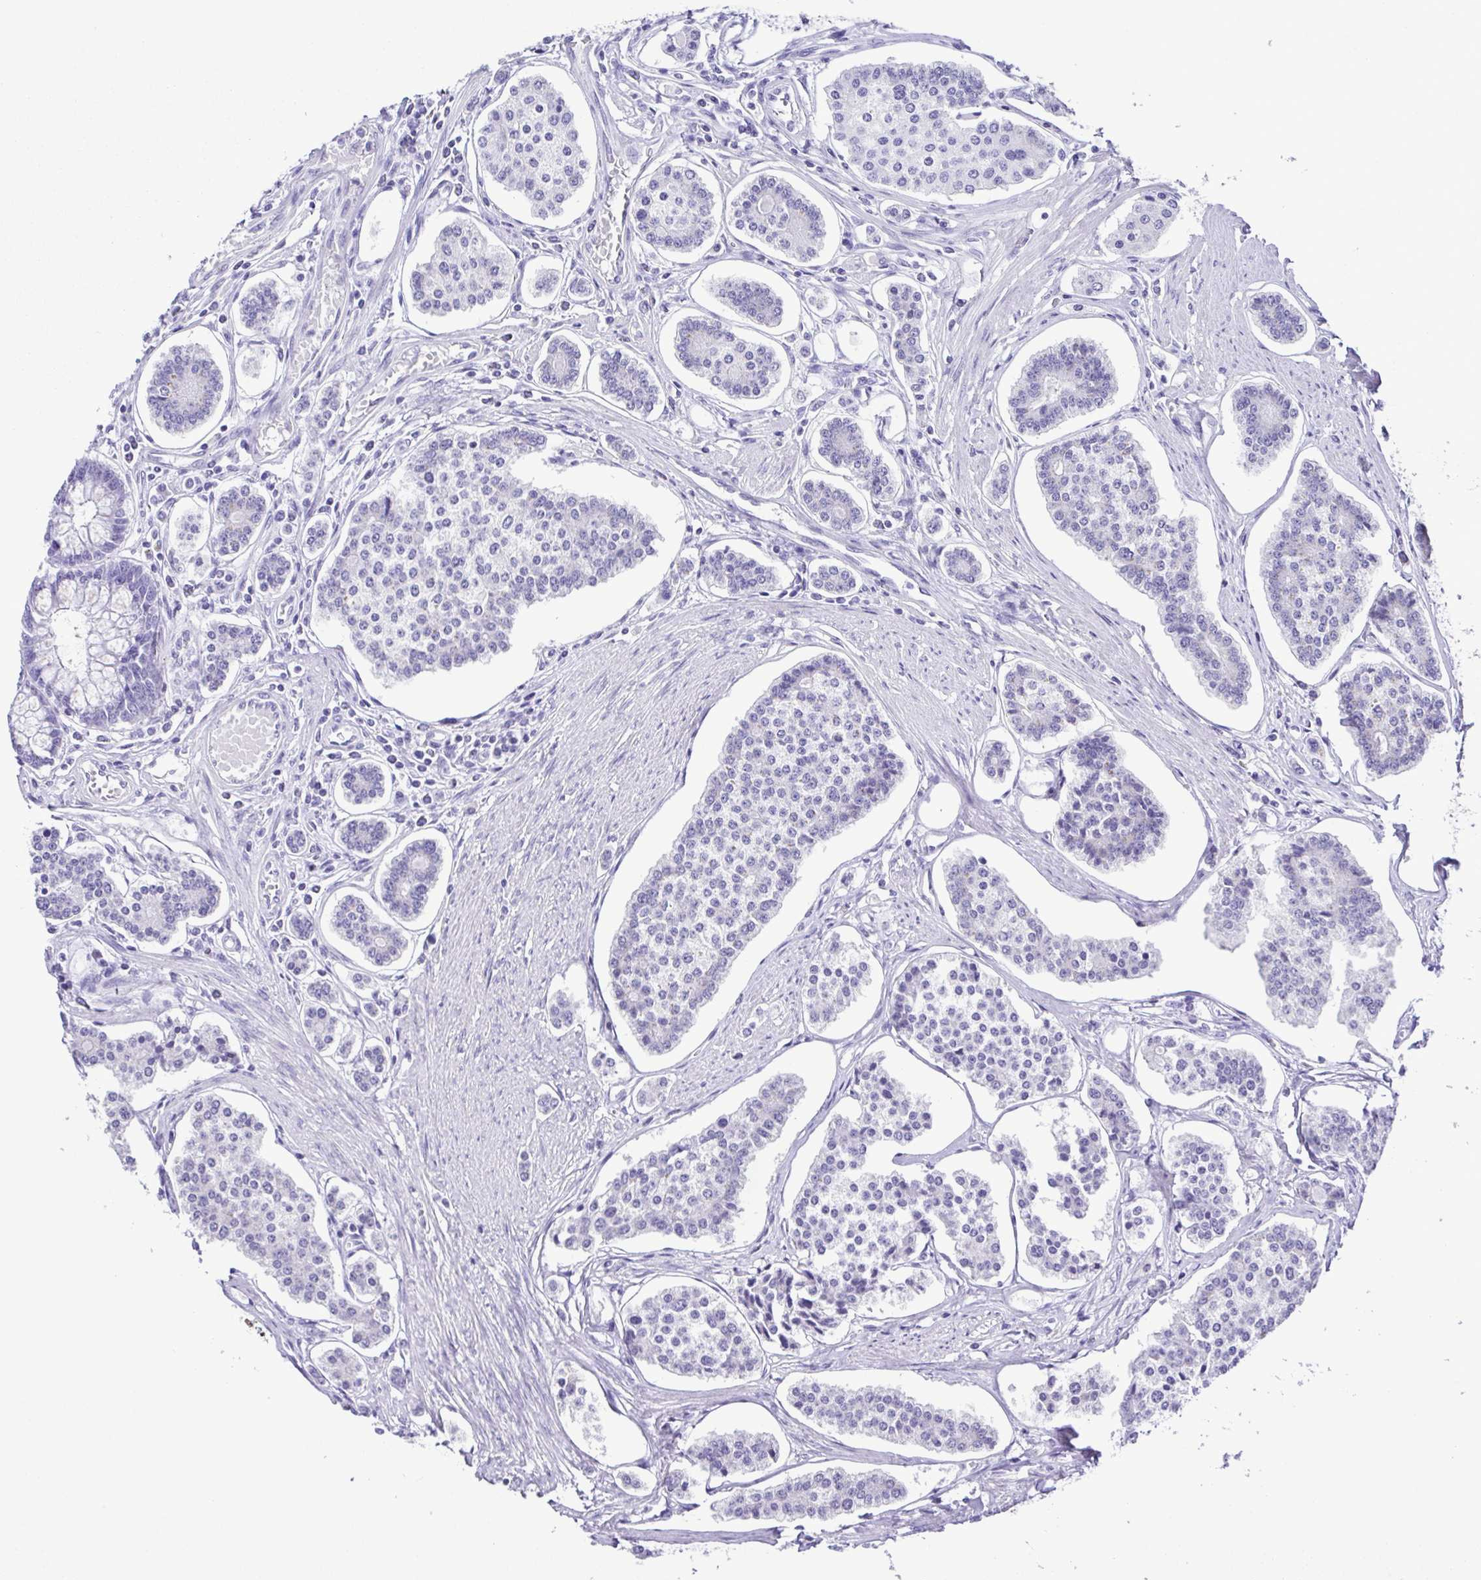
{"staining": {"intensity": "negative", "quantity": "none", "location": "none"}, "tissue": "carcinoid", "cell_type": "Tumor cells", "image_type": "cancer", "snomed": [{"axis": "morphology", "description": "Carcinoid, malignant, NOS"}, {"axis": "topography", "description": "Small intestine"}], "caption": "DAB immunohistochemical staining of carcinoid reveals no significant expression in tumor cells.", "gene": "CASP14", "patient": {"sex": "female", "age": 65}}